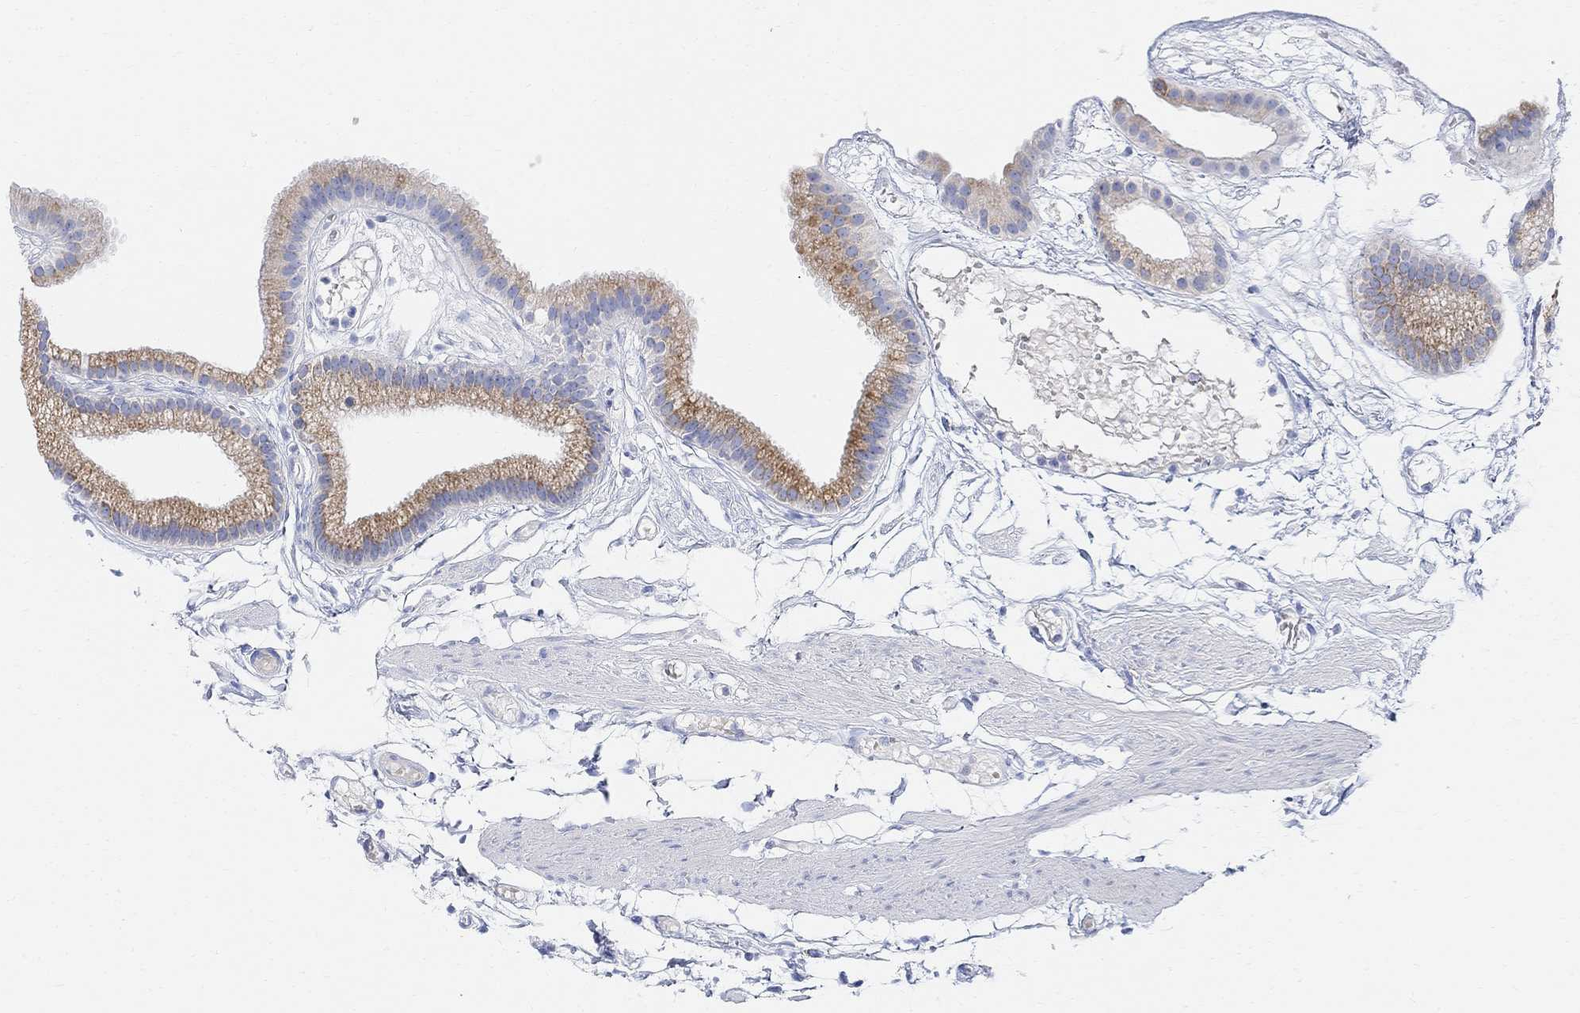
{"staining": {"intensity": "moderate", "quantity": ">75%", "location": "cytoplasmic/membranous"}, "tissue": "gallbladder", "cell_type": "Glandular cells", "image_type": "normal", "snomed": [{"axis": "morphology", "description": "Normal tissue, NOS"}, {"axis": "topography", "description": "Gallbladder"}], "caption": "This is an image of IHC staining of benign gallbladder, which shows moderate expression in the cytoplasmic/membranous of glandular cells.", "gene": "RETNLB", "patient": {"sex": "female", "age": 45}}